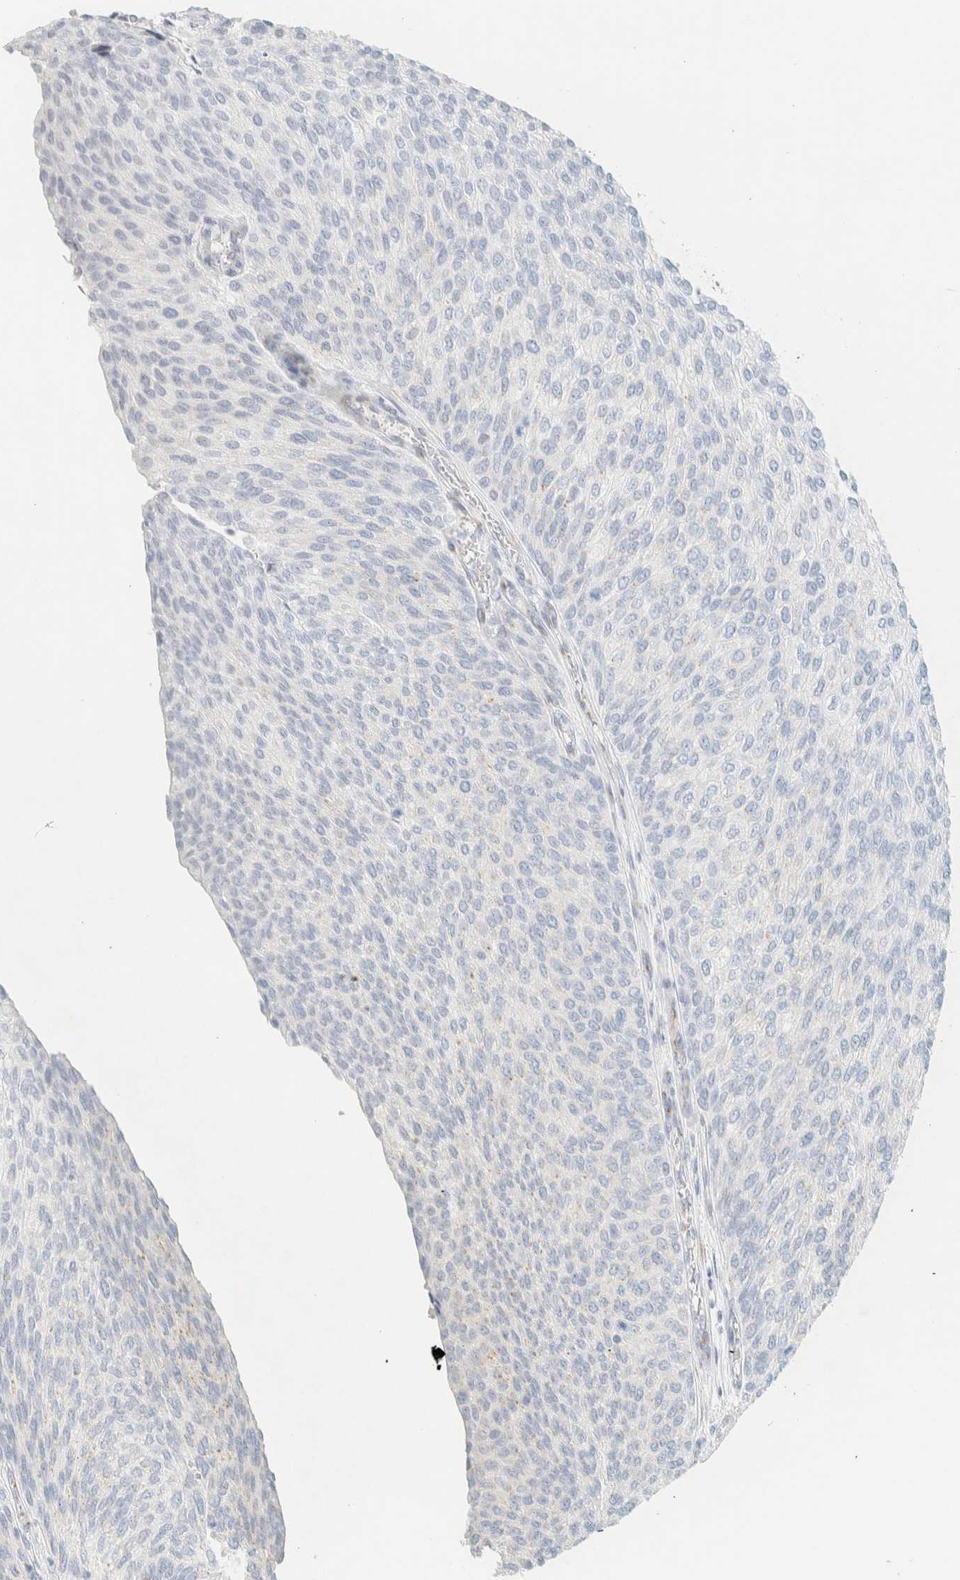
{"staining": {"intensity": "negative", "quantity": "none", "location": "none"}, "tissue": "urothelial cancer", "cell_type": "Tumor cells", "image_type": "cancer", "snomed": [{"axis": "morphology", "description": "Urothelial carcinoma, Low grade"}, {"axis": "topography", "description": "Urinary bladder"}], "caption": "Immunohistochemistry (IHC) of urothelial cancer shows no expression in tumor cells.", "gene": "SPNS3", "patient": {"sex": "female", "age": 79}}